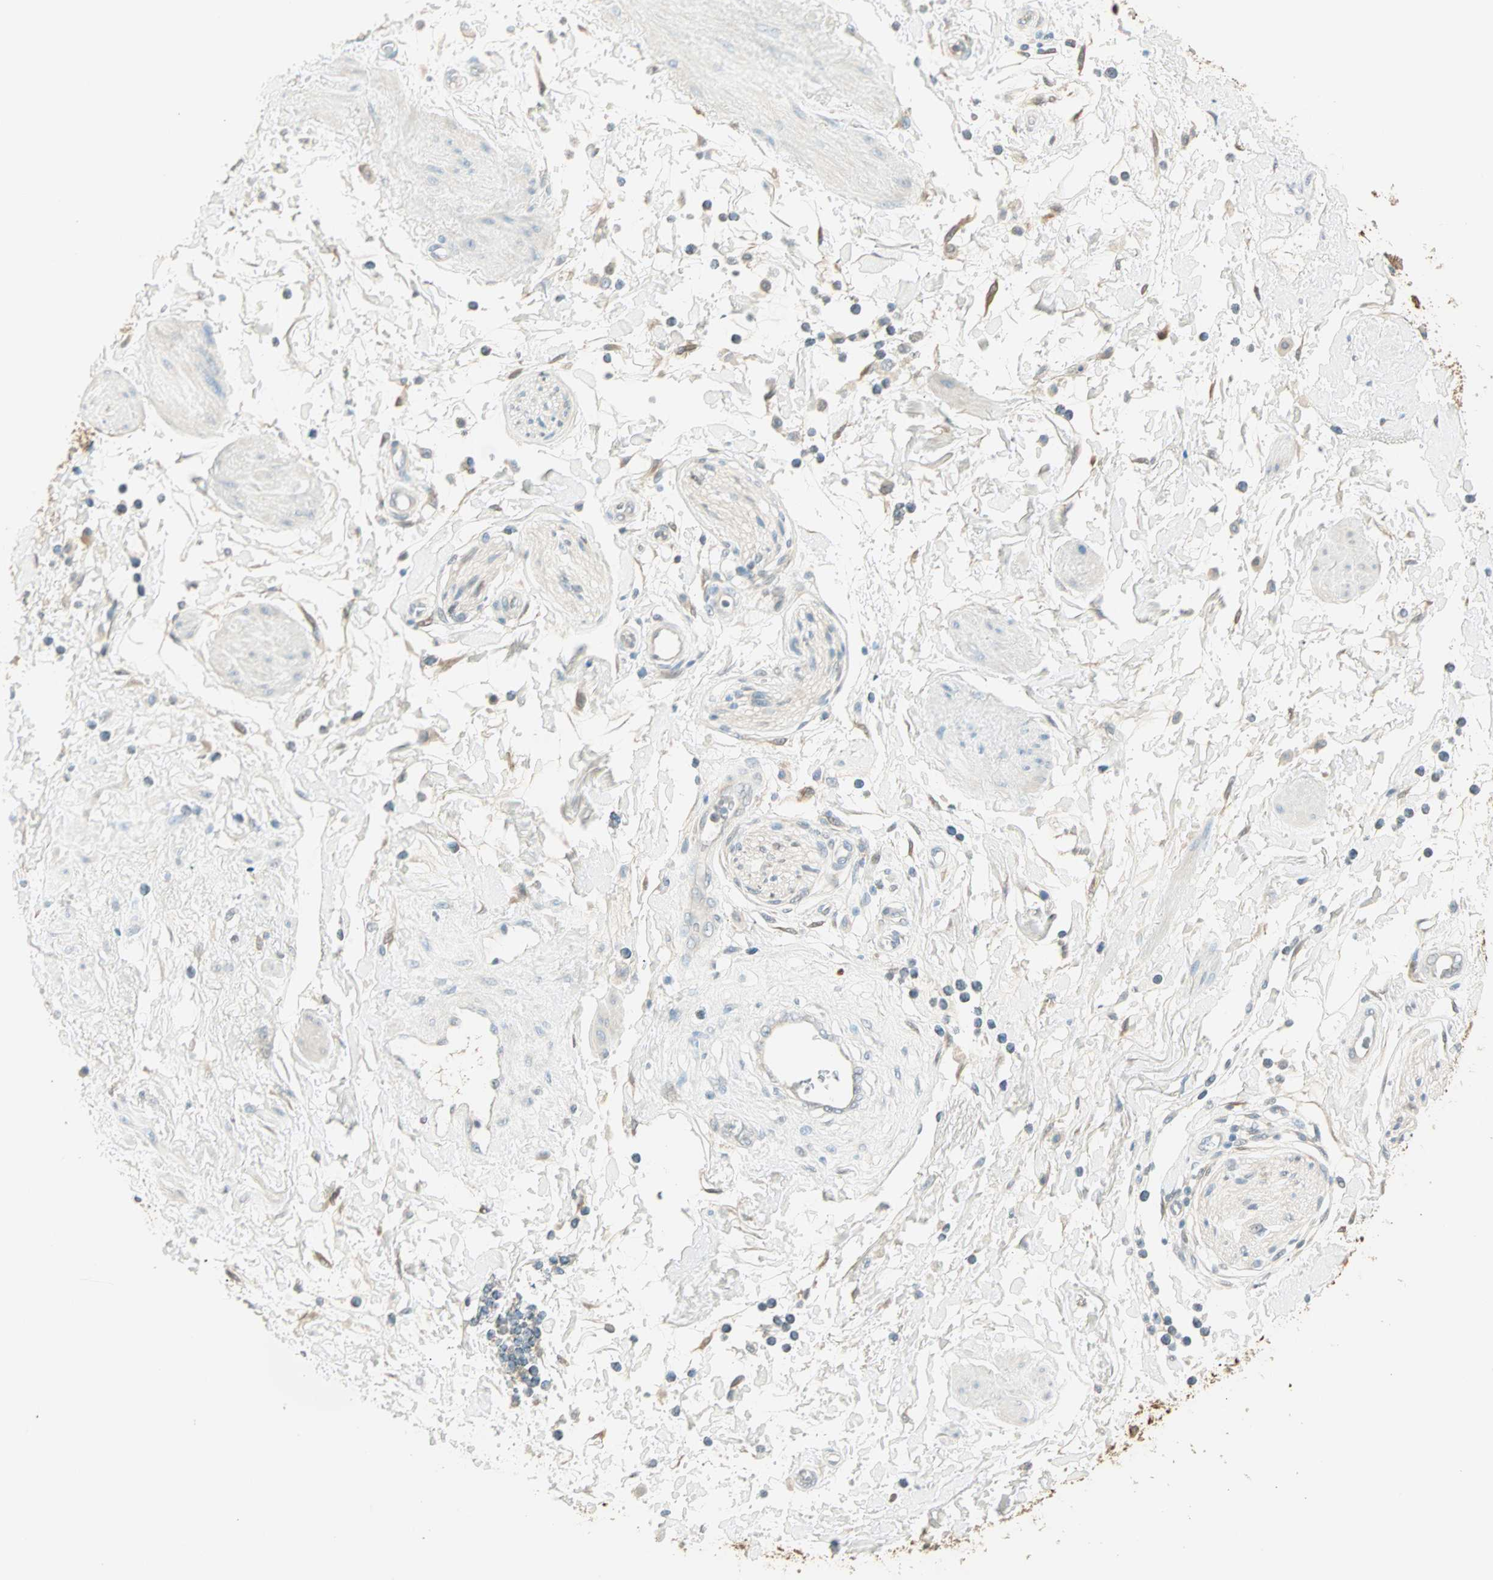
{"staining": {"intensity": "moderate", "quantity": "25%-75%", "location": "cytoplasmic/membranous"}, "tissue": "adipose tissue", "cell_type": "Adipocytes", "image_type": "normal", "snomed": [{"axis": "morphology", "description": "Normal tissue, NOS"}, {"axis": "topography", "description": "Soft tissue"}, {"axis": "topography", "description": "Peripheral nerve tissue"}], "caption": "Immunohistochemical staining of unremarkable adipose tissue demonstrates moderate cytoplasmic/membranous protein positivity in approximately 25%-75% of adipocytes. The protein of interest is stained brown, and the nuclei are stained in blue (DAB IHC with brightfield microscopy, high magnification).", "gene": "S100A1", "patient": {"sex": "female", "age": 71}}